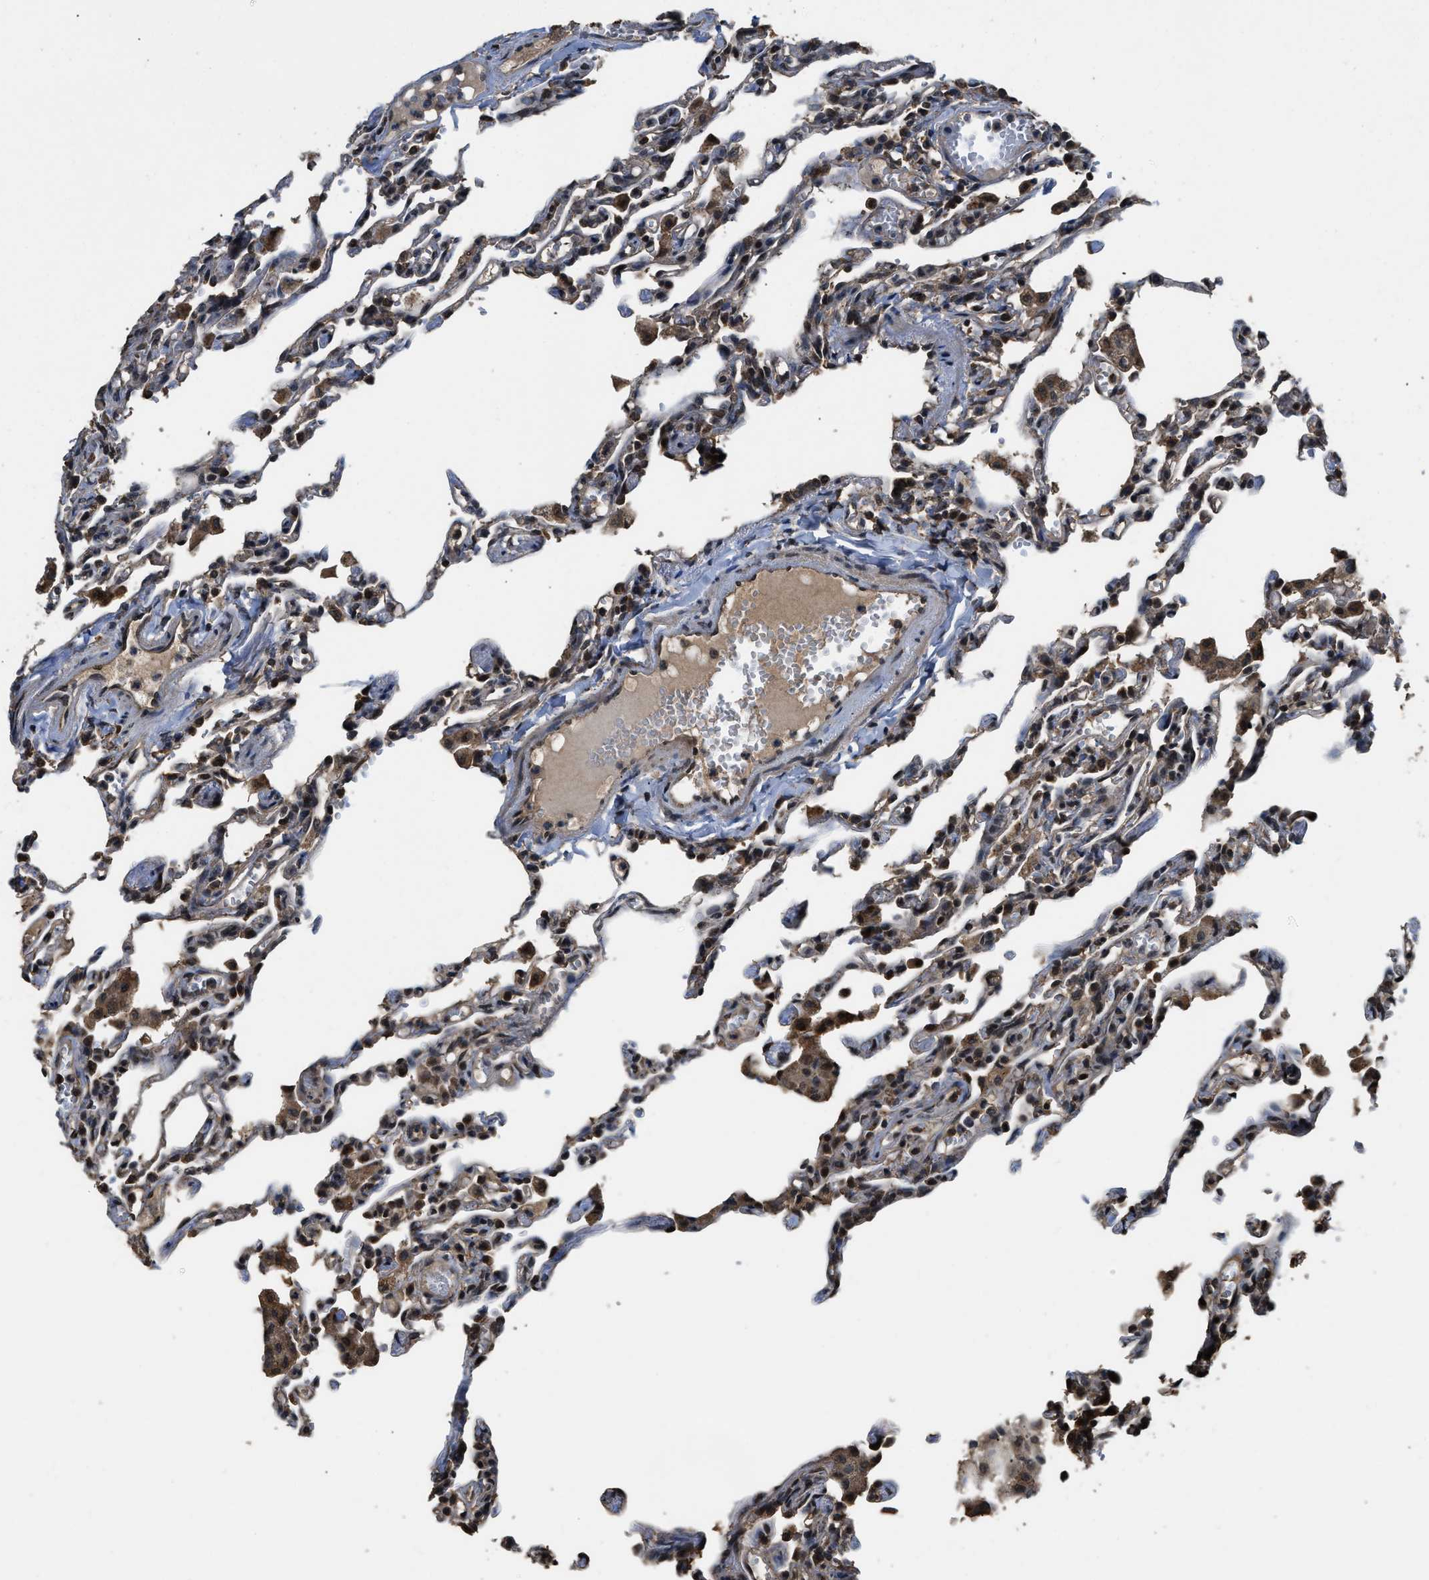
{"staining": {"intensity": "moderate", "quantity": ">75%", "location": "cytoplasmic/membranous,nuclear"}, "tissue": "lung", "cell_type": "Alveolar cells", "image_type": "normal", "snomed": [{"axis": "morphology", "description": "Normal tissue, NOS"}, {"axis": "topography", "description": "Lung"}], "caption": "A brown stain highlights moderate cytoplasmic/membranous,nuclear staining of a protein in alveolar cells of unremarkable human lung. Using DAB (brown) and hematoxylin (blue) stains, captured at high magnification using brightfield microscopy.", "gene": "DENND6B", "patient": {"sex": "male", "age": 21}}